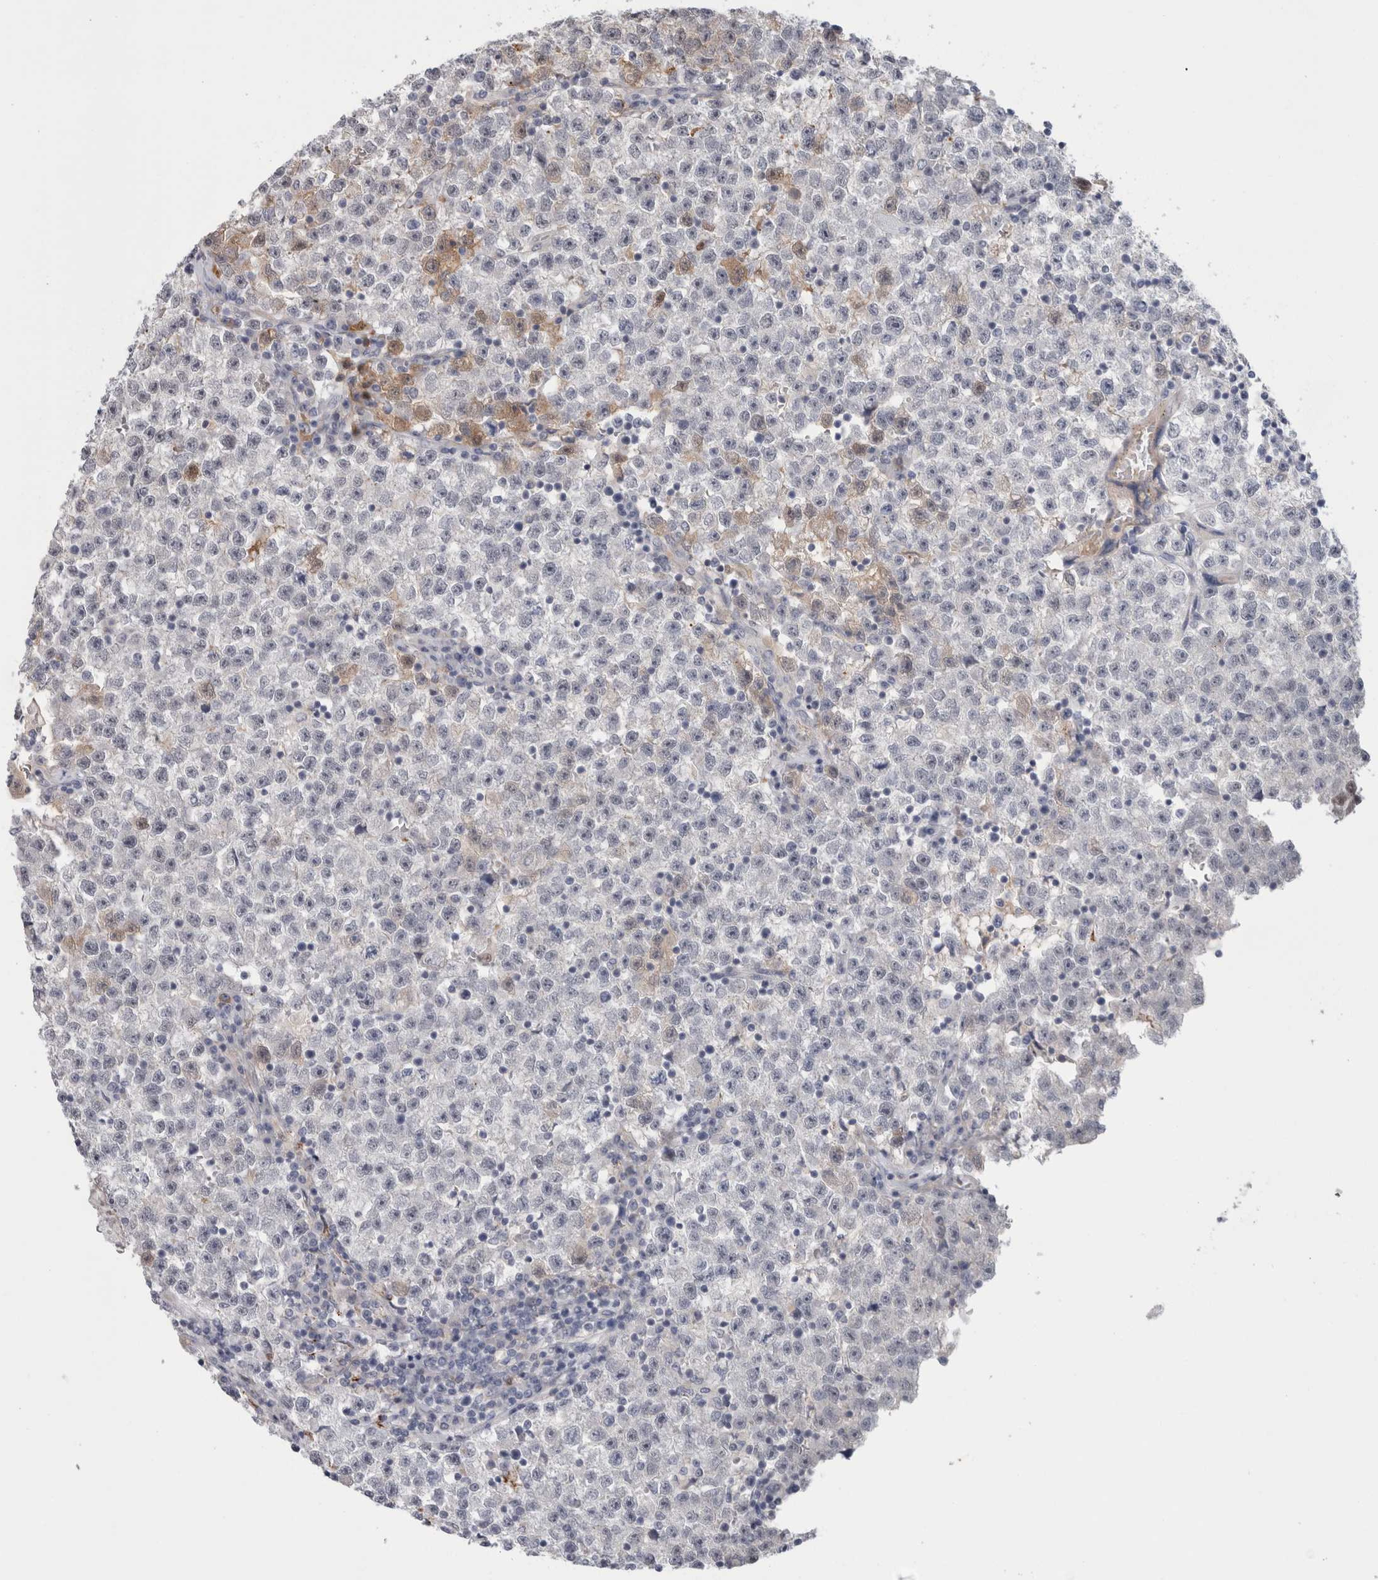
{"staining": {"intensity": "negative", "quantity": "none", "location": "none"}, "tissue": "testis cancer", "cell_type": "Tumor cells", "image_type": "cancer", "snomed": [{"axis": "morphology", "description": "Seminoma, NOS"}, {"axis": "topography", "description": "Testis"}], "caption": "Testis cancer was stained to show a protein in brown. There is no significant positivity in tumor cells.", "gene": "NIPA1", "patient": {"sex": "male", "age": 22}}